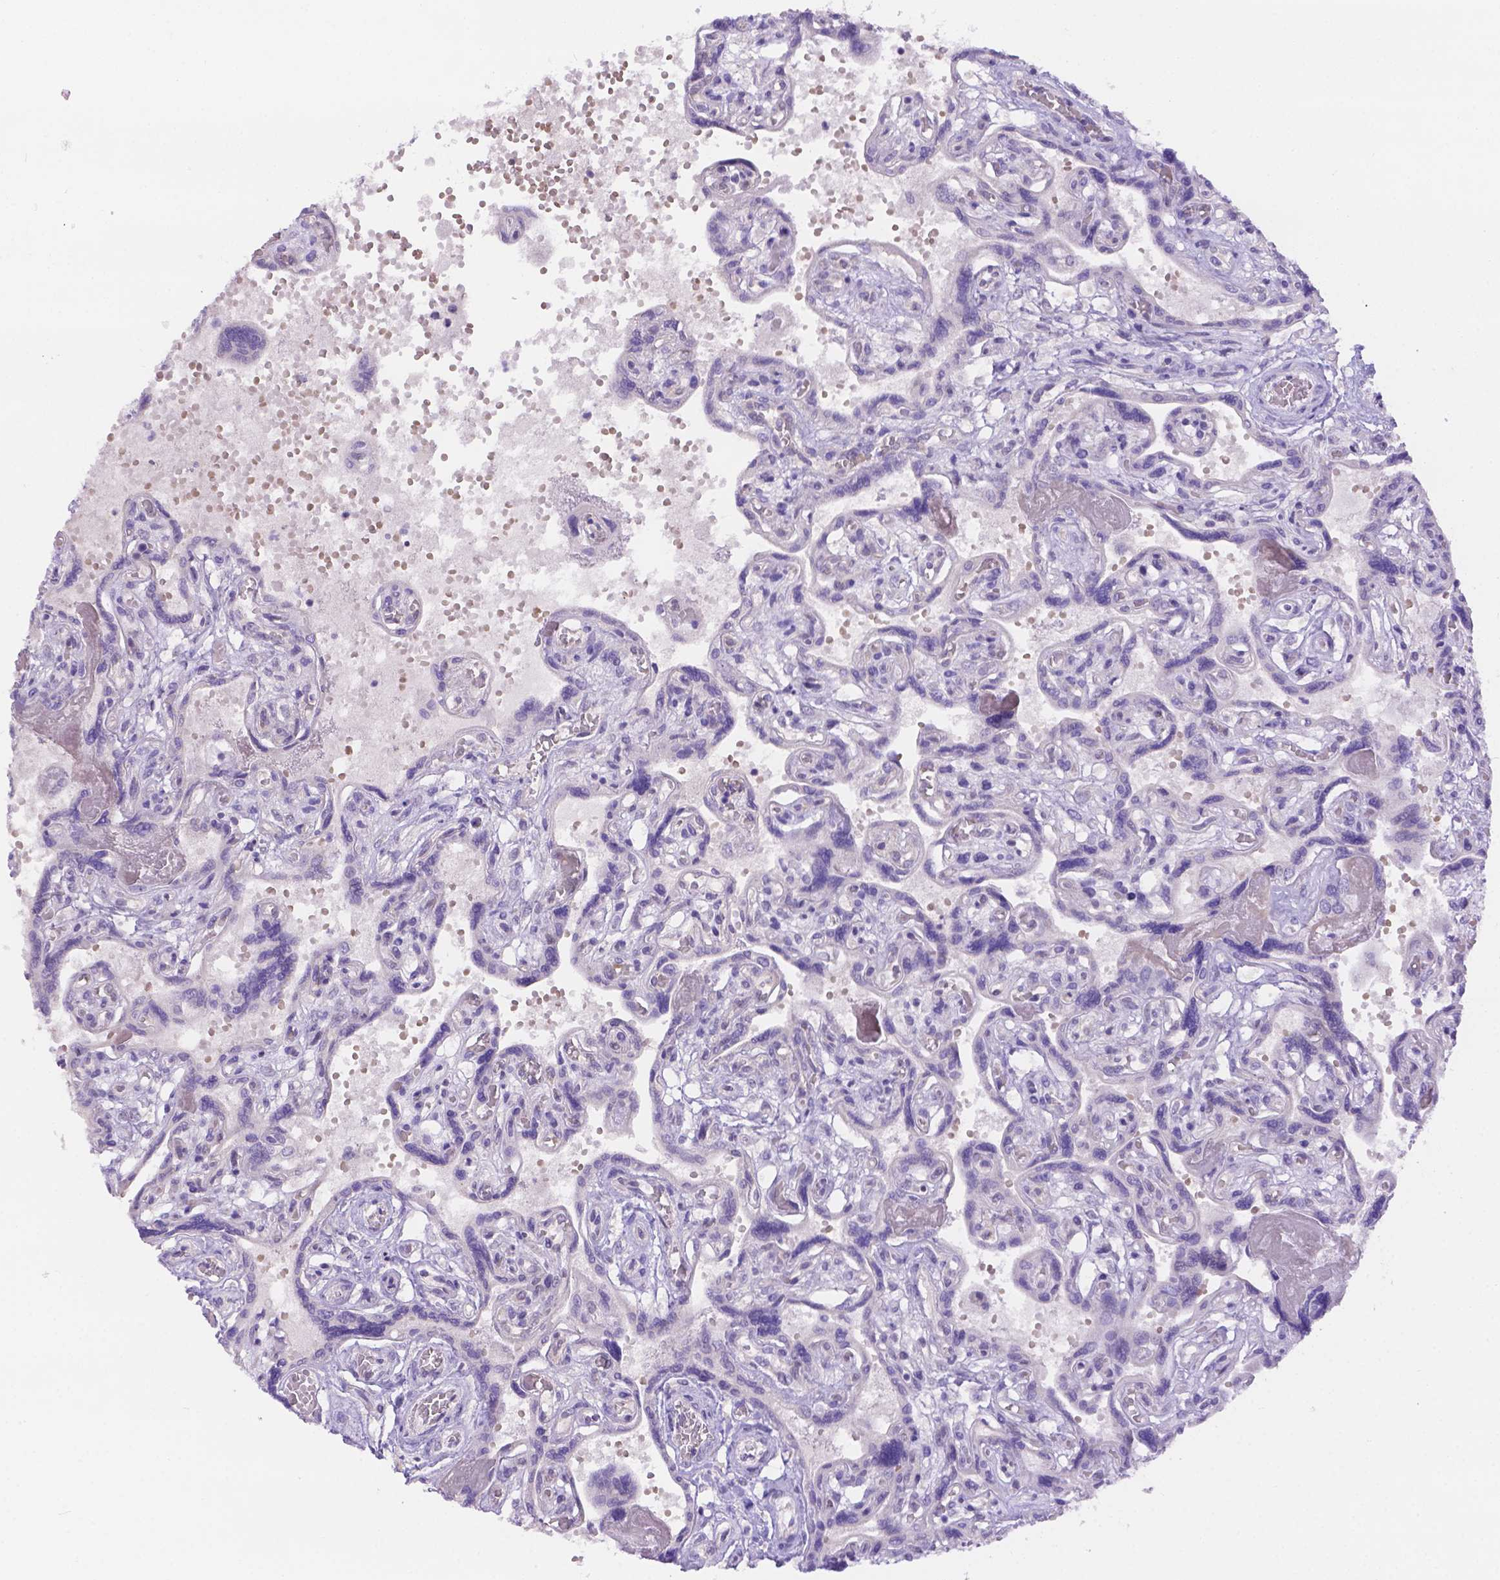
{"staining": {"intensity": "weak", "quantity": "<25%", "location": "cytoplasmic/membranous"}, "tissue": "placenta", "cell_type": "Decidual cells", "image_type": "normal", "snomed": [{"axis": "morphology", "description": "Normal tissue, NOS"}, {"axis": "topography", "description": "Placenta"}], "caption": "Immunohistochemistry (IHC) micrograph of unremarkable placenta: human placenta stained with DAB displays no significant protein staining in decidual cells. Brightfield microscopy of immunohistochemistry (IHC) stained with DAB (3,3'-diaminobenzidine) (brown) and hematoxylin (blue), captured at high magnification.", "gene": "CD96", "patient": {"sex": "female", "age": 32}}